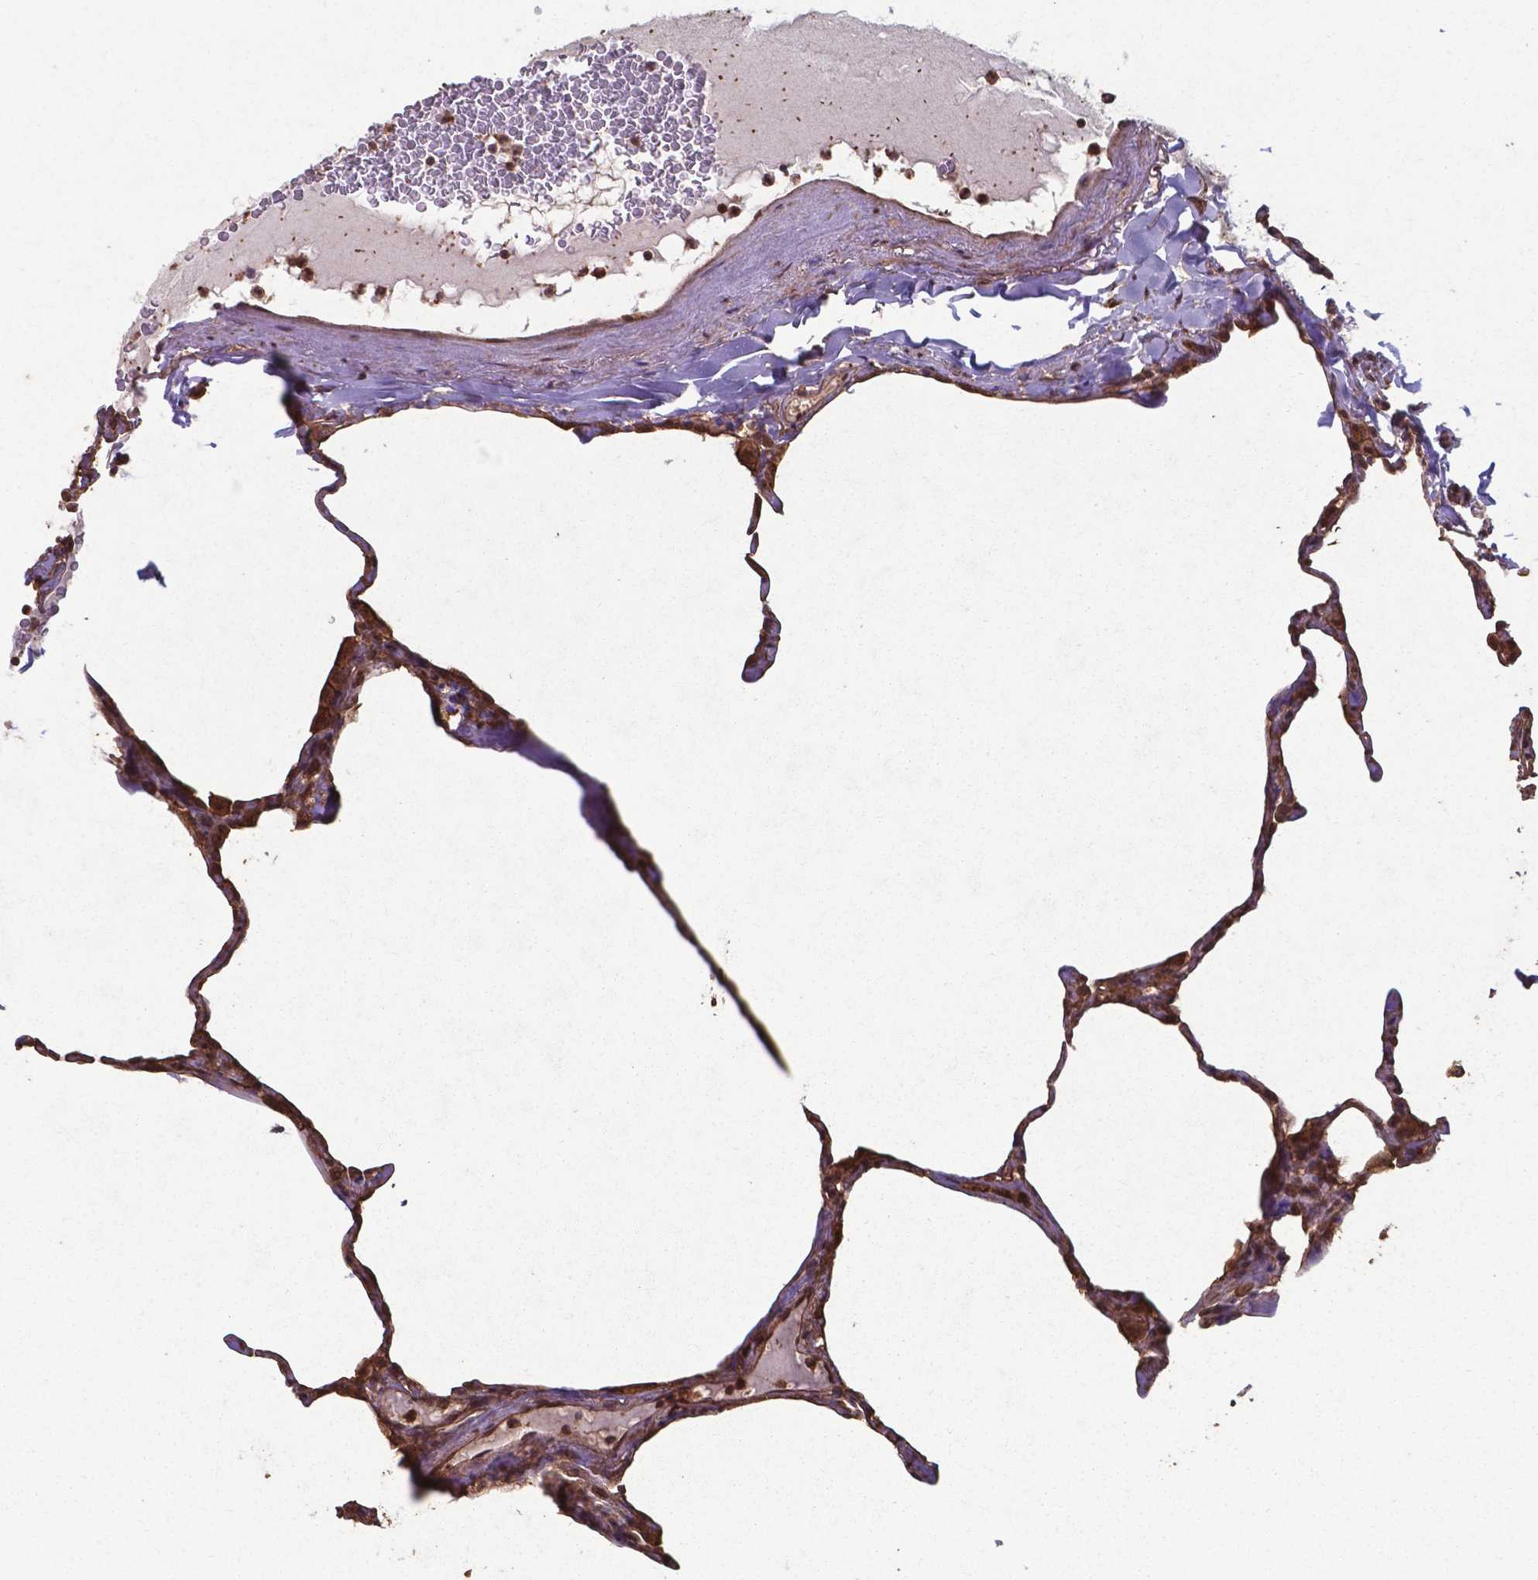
{"staining": {"intensity": "strong", "quantity": "25%-75%", "location": "cytoplasmic/membranous,nuclear"}, "tissue": "lung", "cell_type": "Alveolar cells", "image_type": "normal", "snomed": [{"axis": "morphology", "description": "Normal tissue, NOS"}, {"axis": "topography", "description": "Lung"}], "caption": "Immunohistochemistry (IHC) staining of unremarkable lung, which reveals high levels of strong cytoplasmic/membranous,nuclear positivity in about 25%-75% of alveolar cells indicating strong cytoplasmic/membranous,nuclear protein expression. The staining was performed using DAB (3,3'-diaminobenzidine) (brown) for protein detection and nuclei were counterstained in hematoxylin (blue).", "gene": "CHP2", "patient": {"sex": "male", "age": 65}}